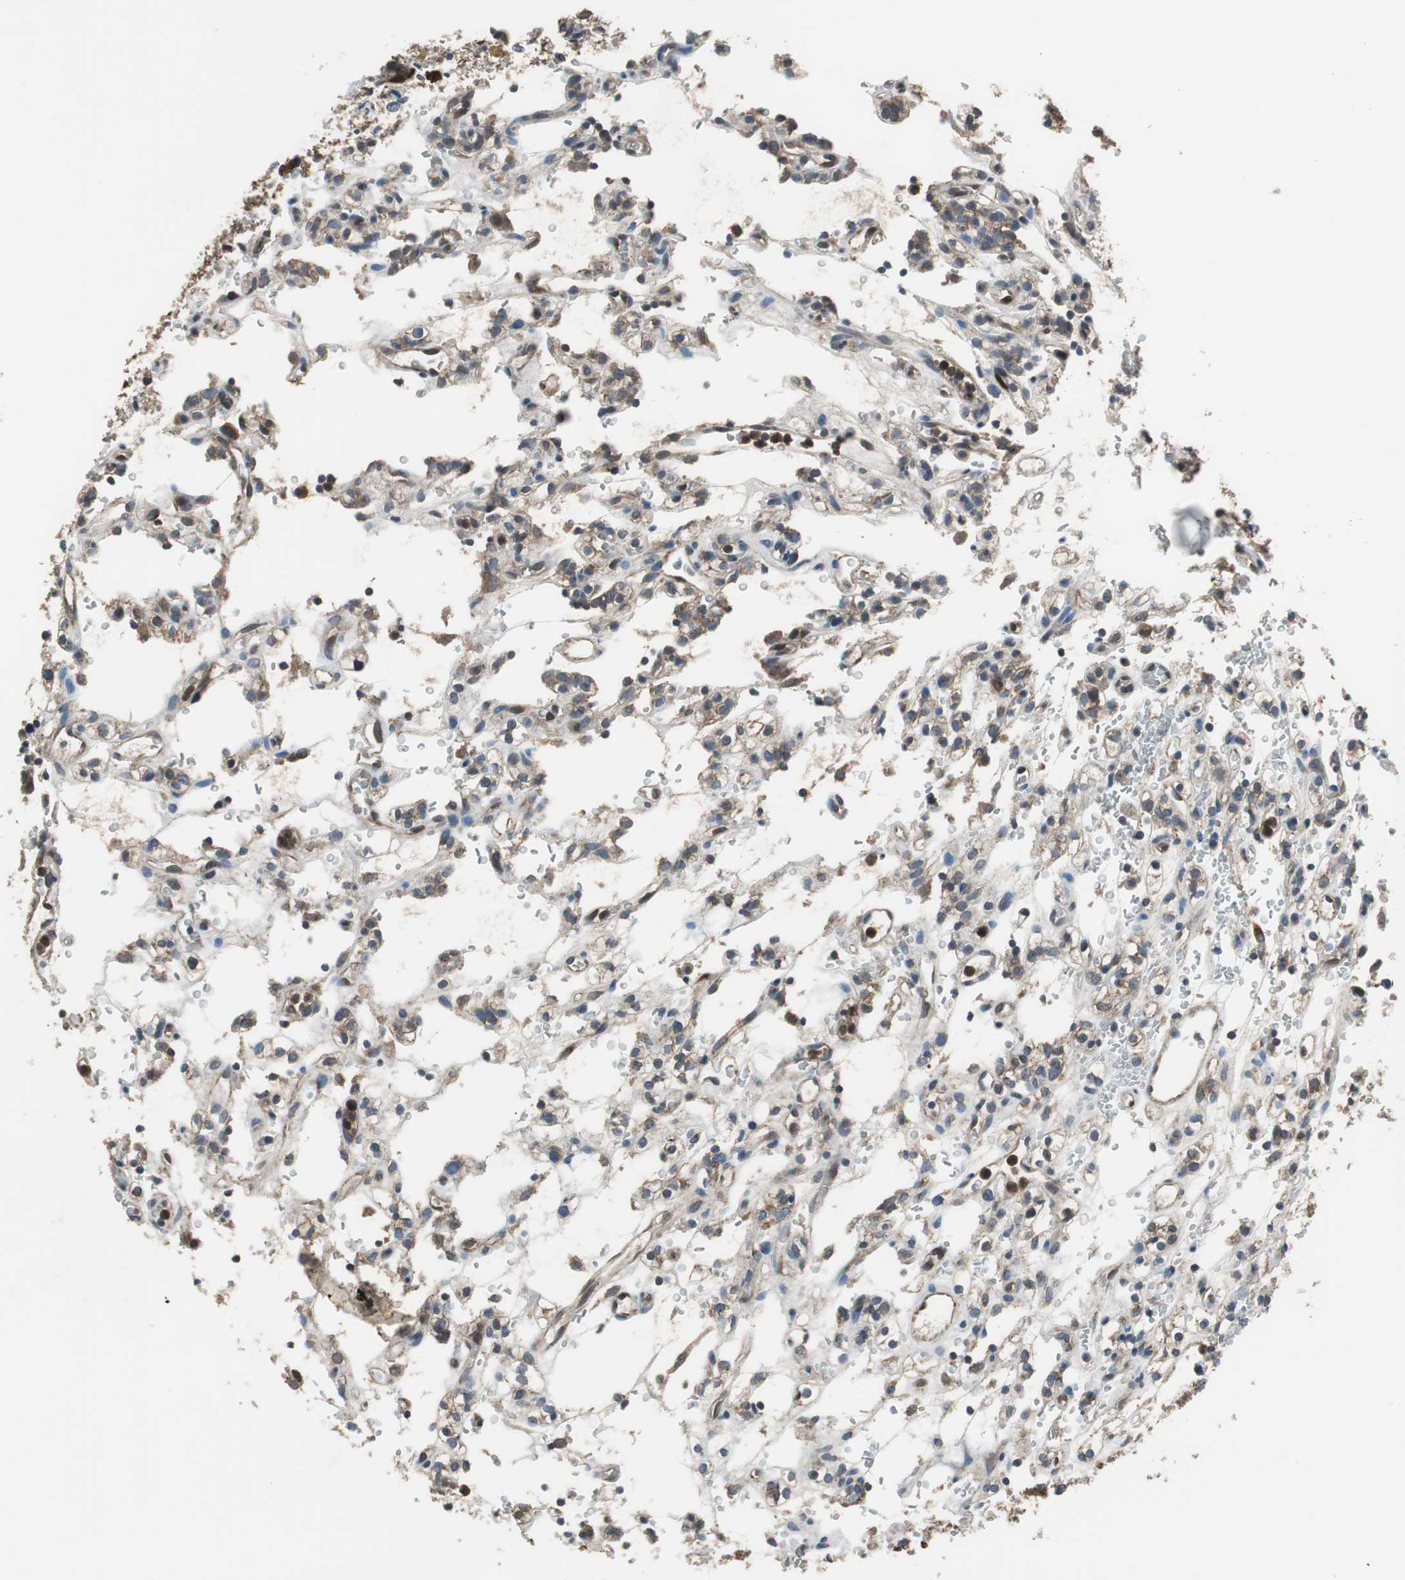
{"staining": {"intensity": "moderate", "quantity": ">75%", "location": "cytoplasmic/membranous,nuclear"}, "tissue": "renal cancer", "cell_type": "Tumor cells", "image_type": "cancer", "snomed": [{"axis": "morphology", "description": "Normal tissue, NOS"}, {"axis": "morphology", "description": "Adenocarcinoma, NOS"}, {"axis": "topography", "description": "Kidney"}], "caption": "The immunohistochemical stain shows moderate cytoplasmic/membranous and nuclear positivity in tumor cells of renal cancer (adenocarcinoma) tissue.", "gene": "PI4KB", "patient": {"sex": "female", "age": 72}}